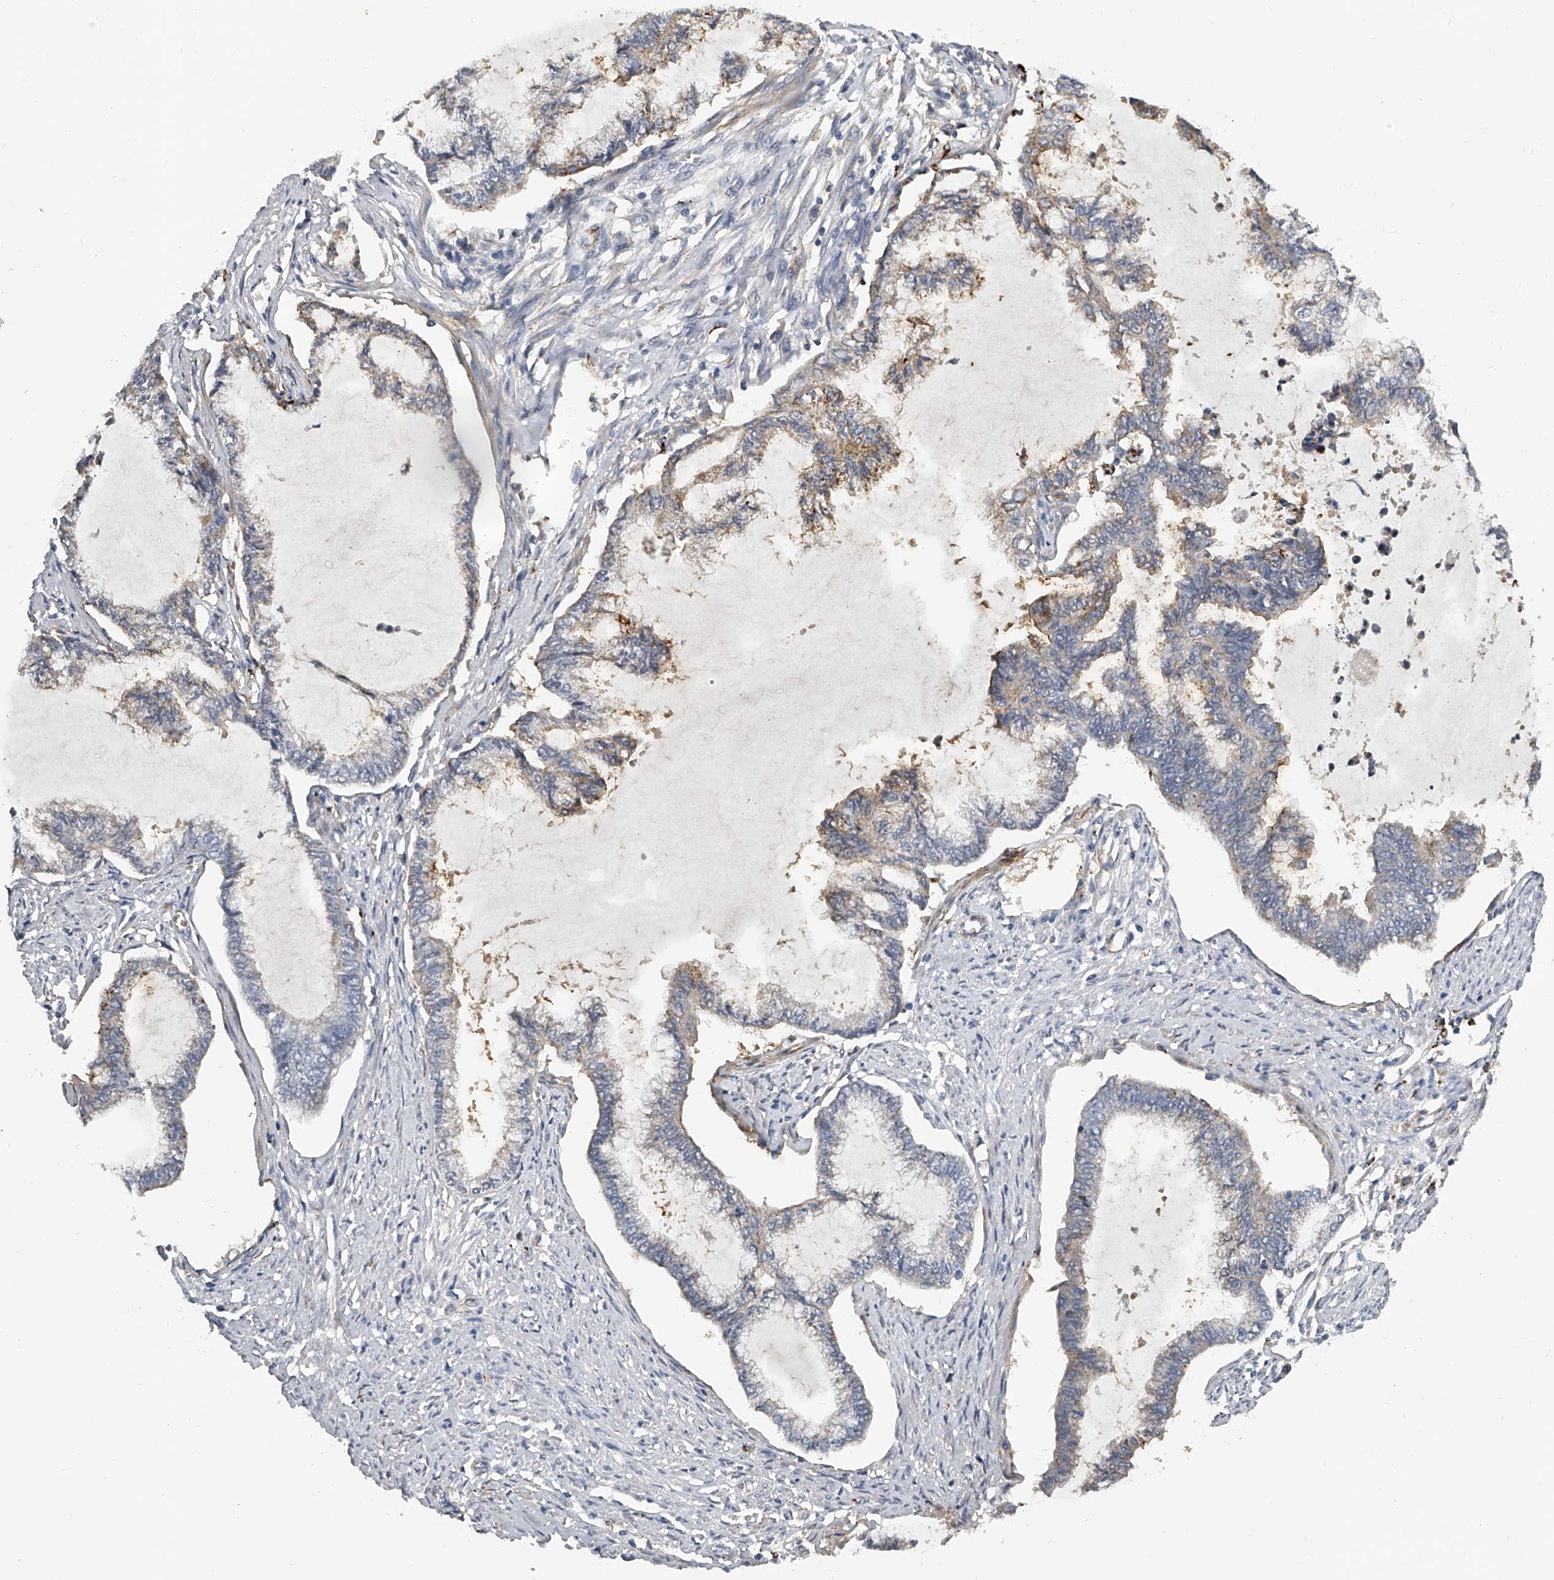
{"staining": {"intensity": "weak", "quantity": "25%-75%", "location": "cytoplasmic/membranous"}, "tissue": "endometrial cancer", "cell_type": "Tumor cells", "image_type": "cancer", "snomed": [{"axis": "morphology", "description": "Adenocarcinoma, NOS"}, {"axis": "topography", "description": "Endometrium"}], "caption": "This is a photomicrograph of IHC staining of endometrial cancer, which shows weak positivity in the cytoplasmic/membranous of tumor cells.", "gene": "KLHL7", "patient": {"sex": "female", "age": 86}}